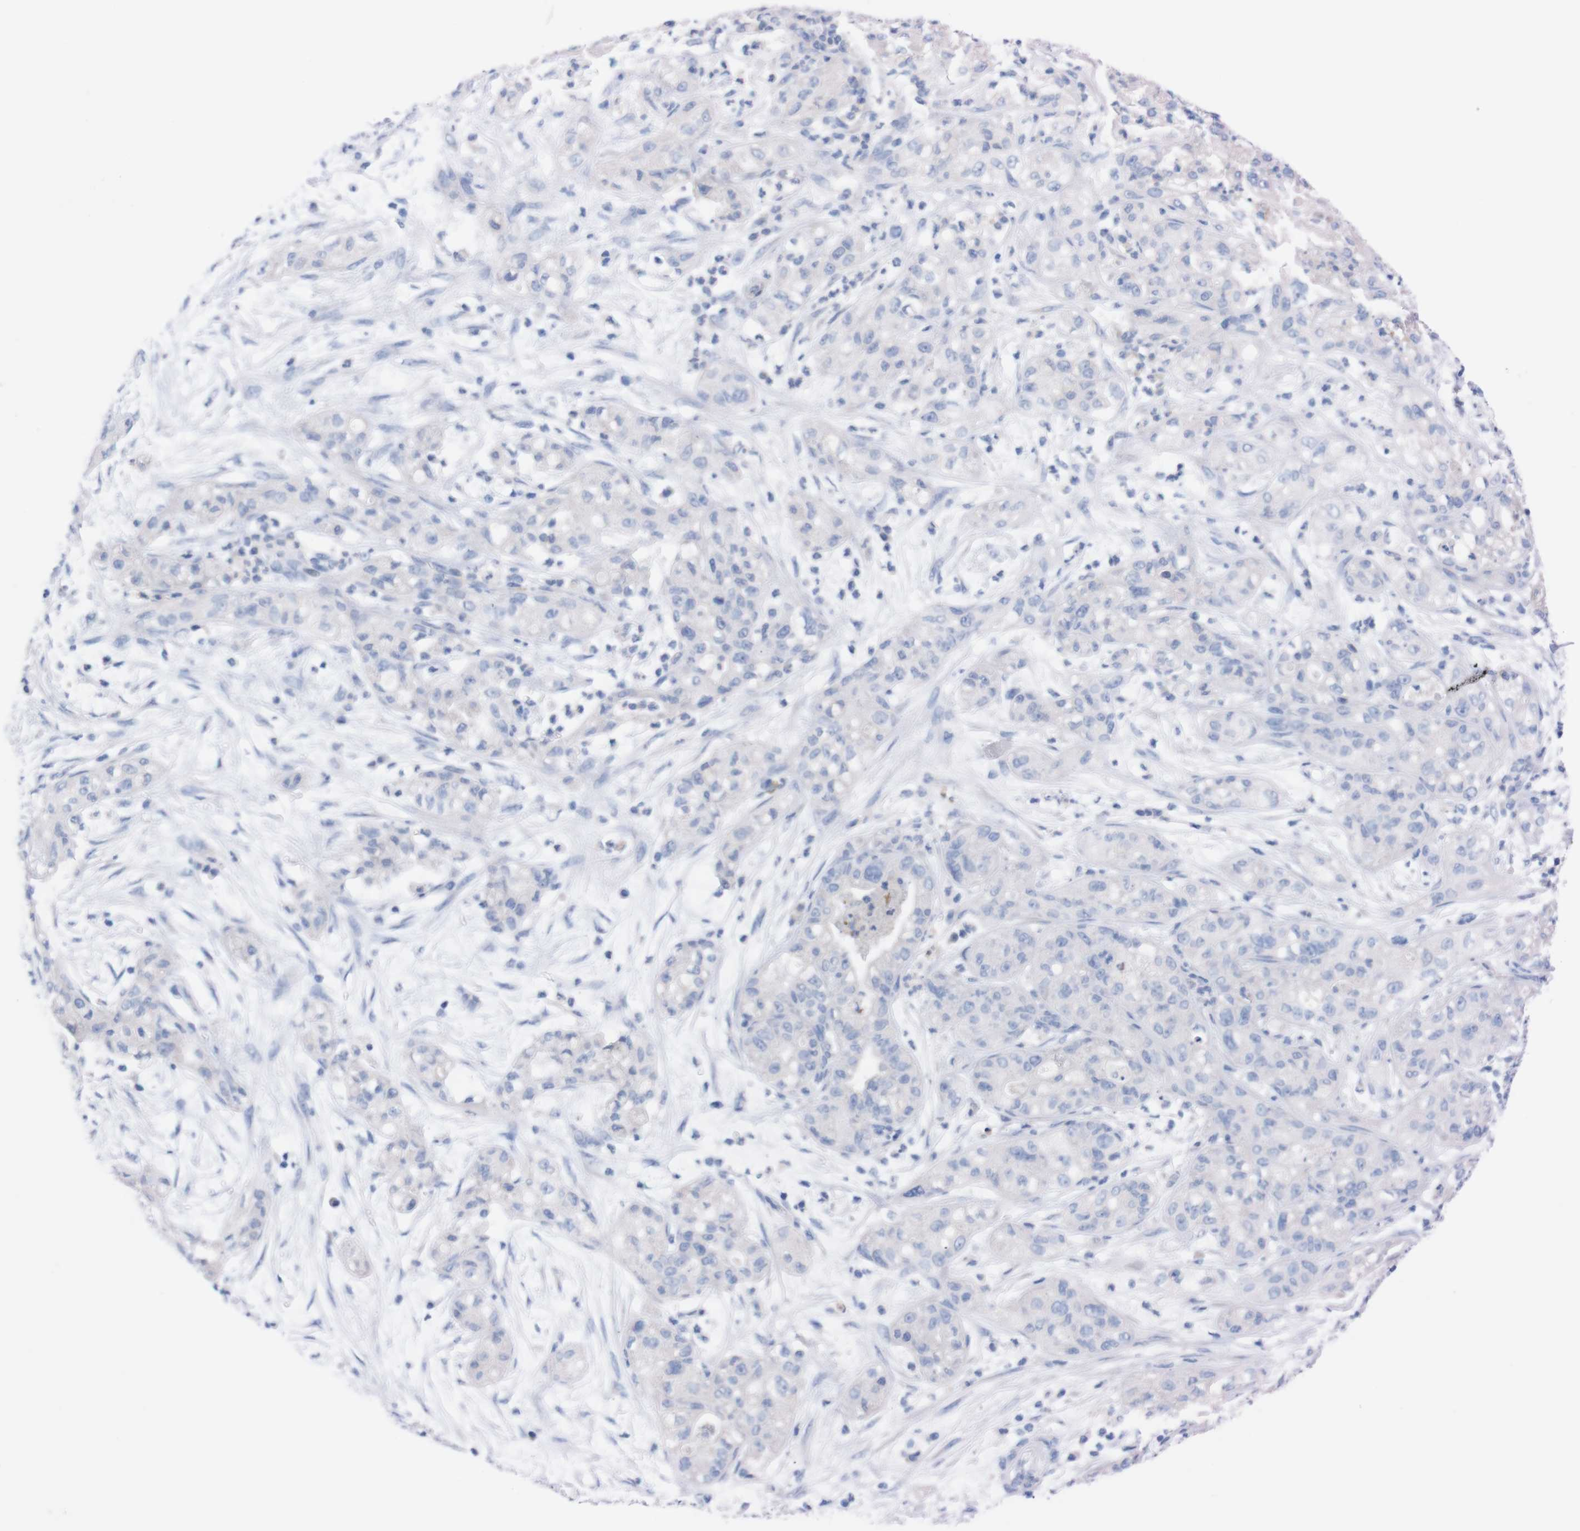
{"staining": {"intensity": "negative", "quantity": "none", "location": "none"}, "tissue": "pancreatic cancer", "cell_type": "Tumor cells", "image_type": "cancer", "snomed": [{"axis": "morphology", "description": "Adenocarcinoma, NOS"}, {"axis": "topography", "description": "Pancreas"}], "caption": "DAB (3,3'-diaminobenzidine) immunohistochemical staining of human pancreatic cancer shows no significant positivity in tumor cells.", "gene": "TMEM243", "patient": {"sex": "female", "age": 78}}